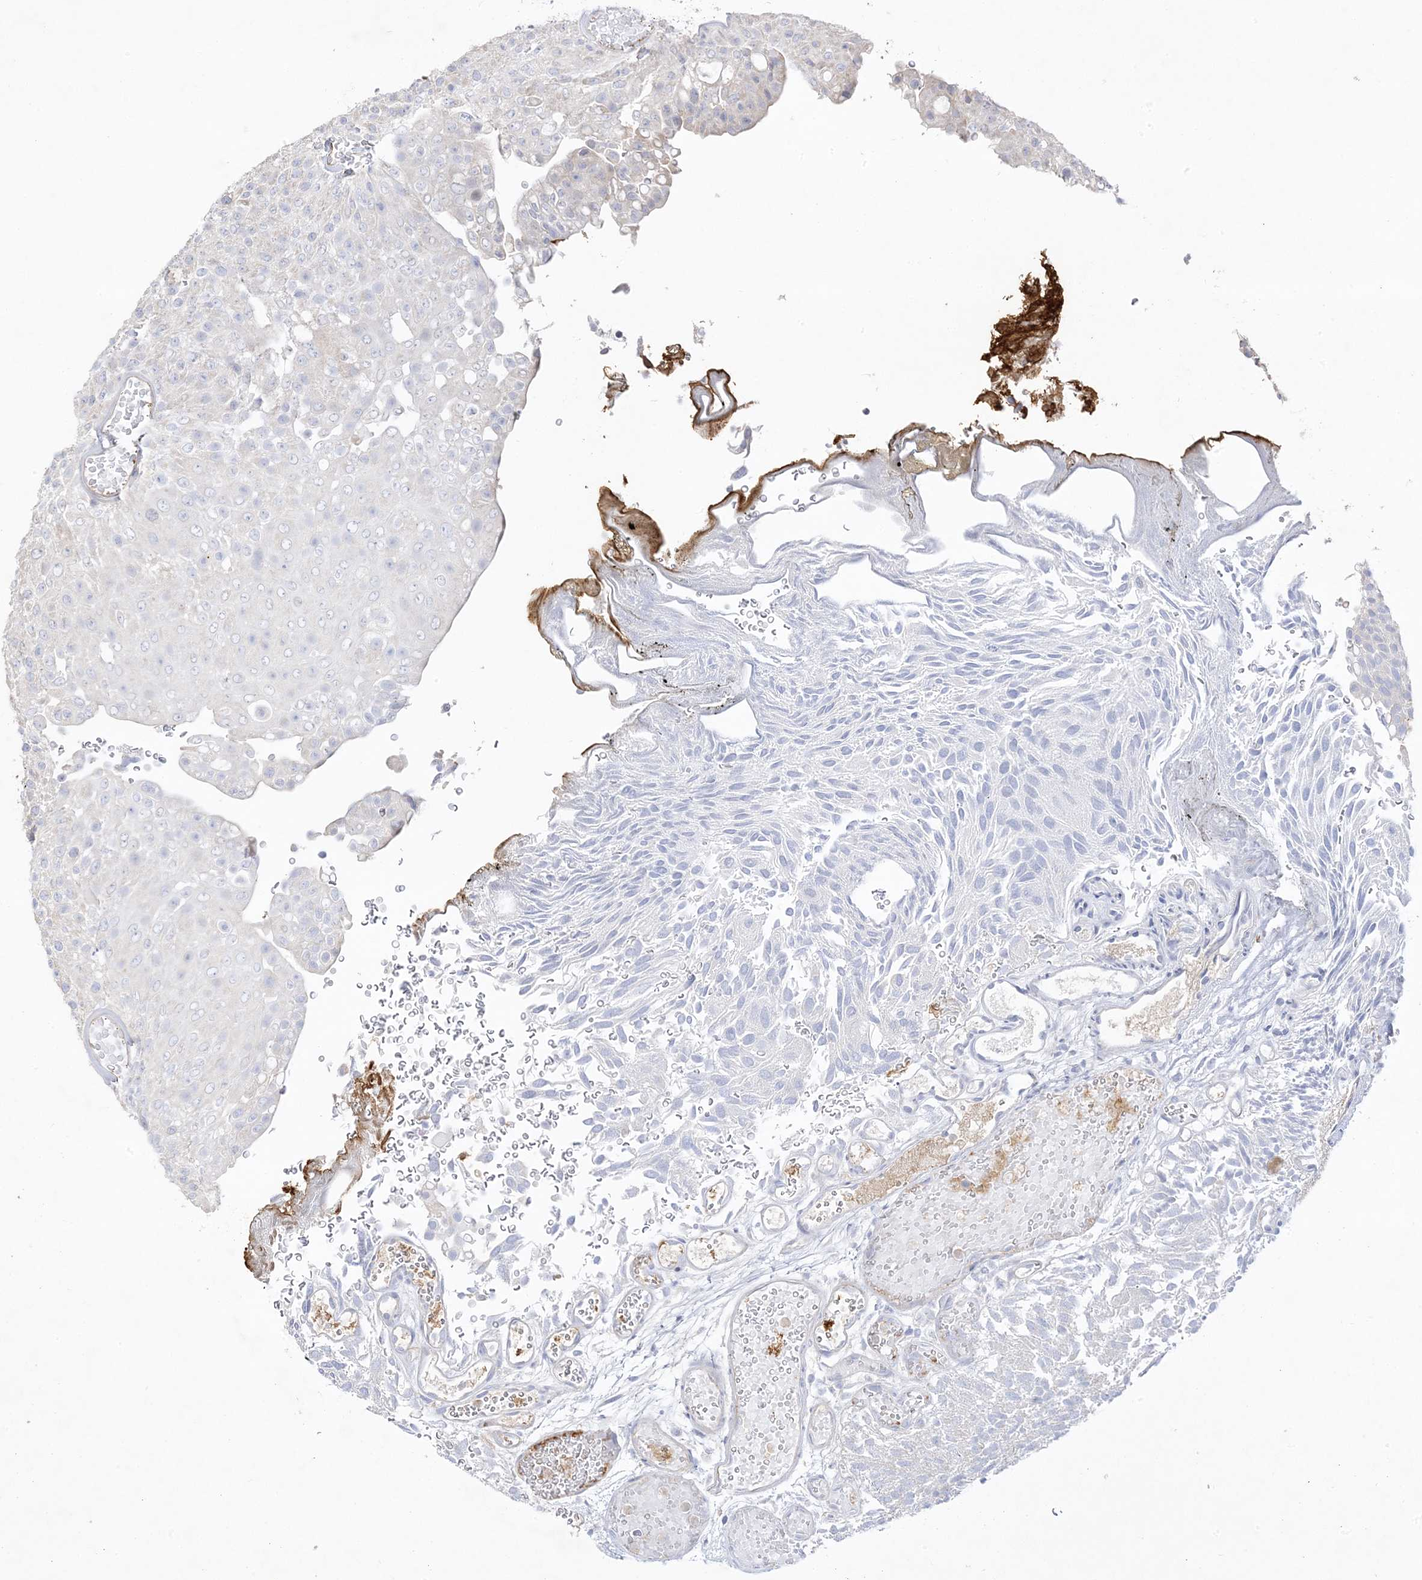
{"staining": {"intensity": "negative", "quantity": "none", "location": "none"}, "tissue": "urothelial cancer", "cell_type": "Tumor cells", "image_type": "cancer", "snomed": [{"axis": "morphology", "description": "Urothelial carcinoma, Low grade"}, {"axis": "topography", "description": "Urinary bladder"}], "caption": "Immunohistochemistry (IHC) image of human urothelial cancer stained for a protein (brown), which displays no staining in tumor cells.", "gene": "TRANK1", "patient": {"sex": "male", "age": 78}}